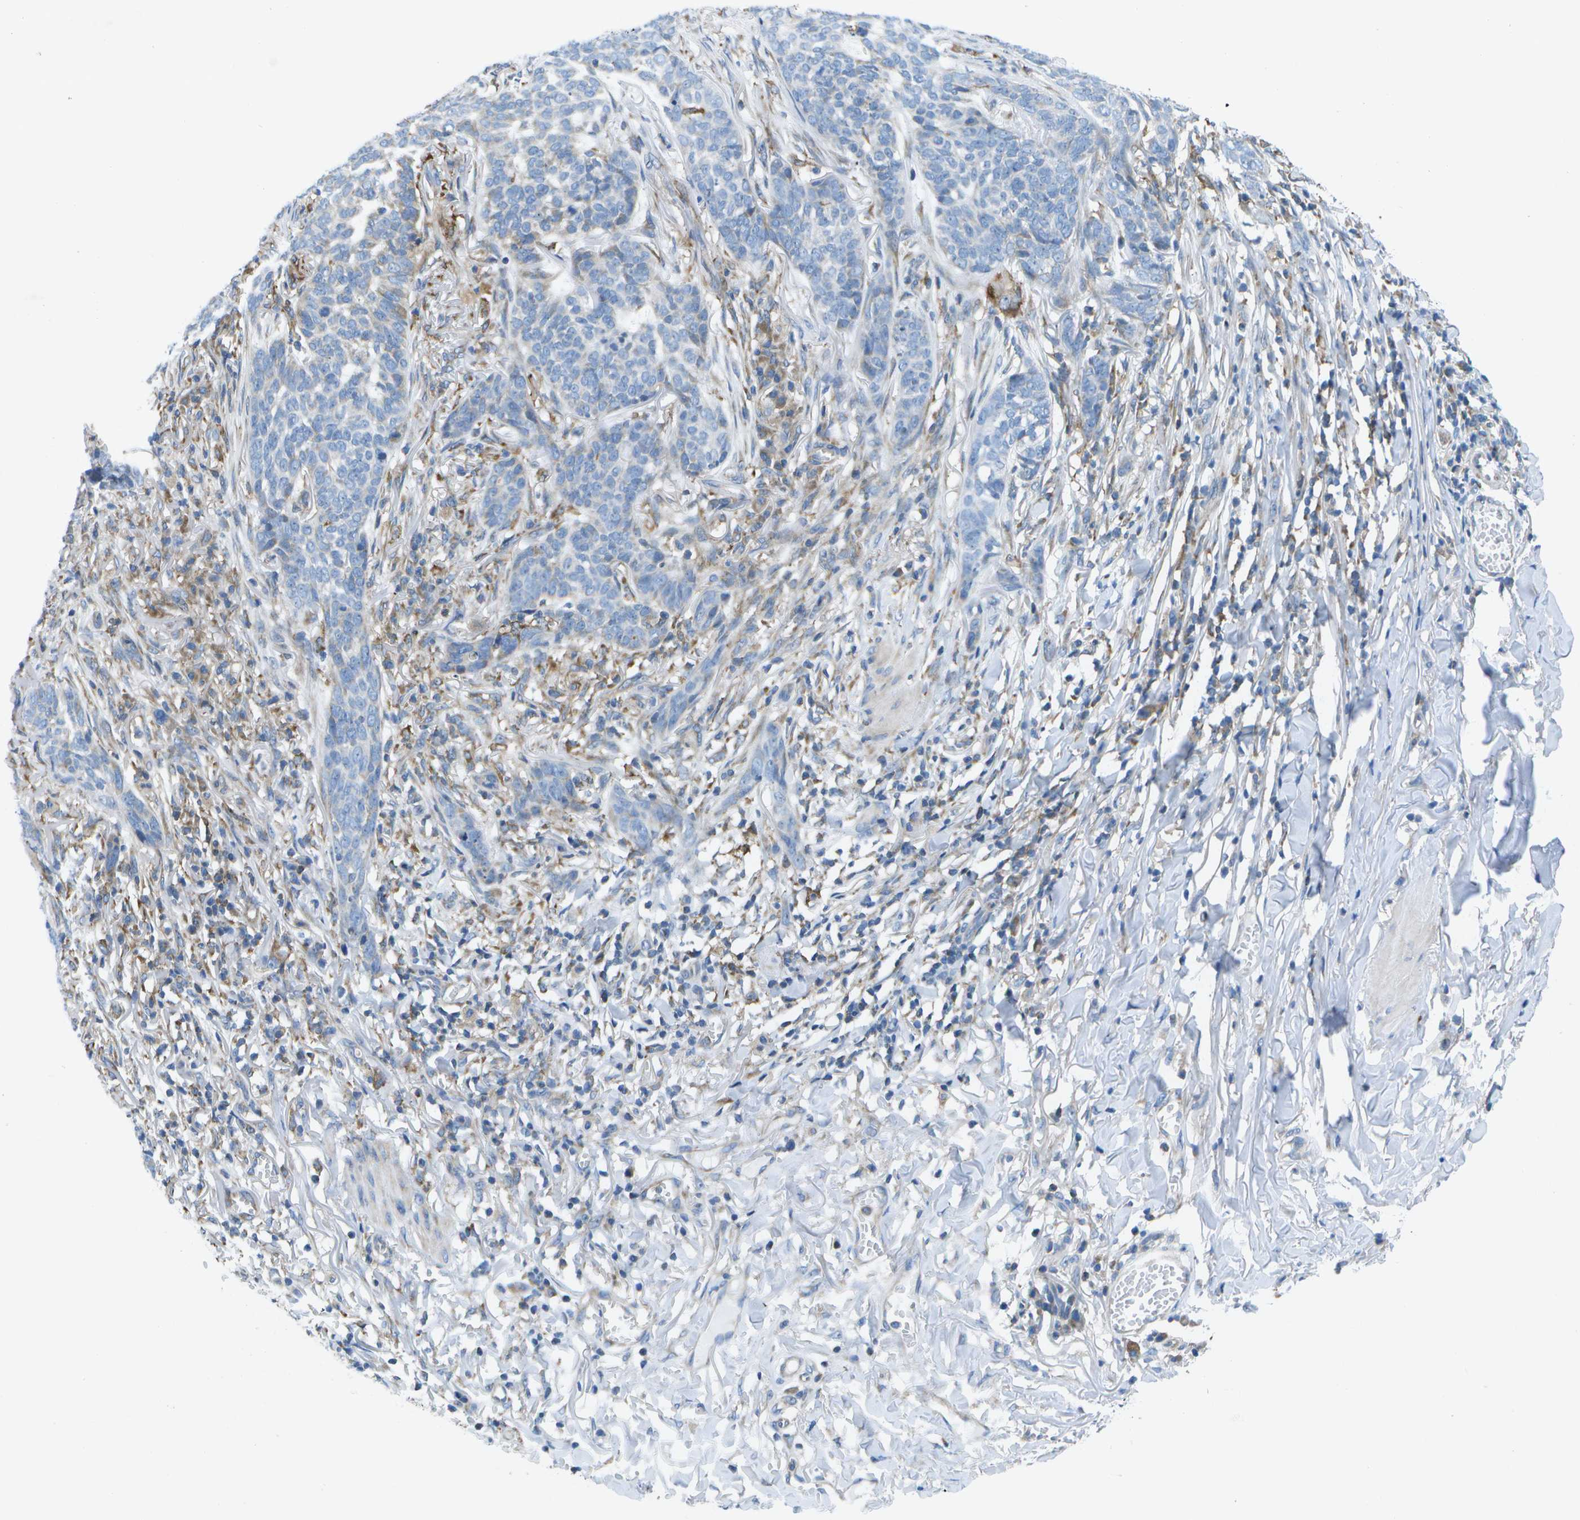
{"staining": {"intensity": "negative", "quantity": "none", "location": "none"}, "tissue": "skin cancer", "cell_type": "Tumor cells", "image_type": "cancer", "snomed": [{"axis": "morphology", "description": "Basal cell carcinoma"}, {"axis": "topography", "description": "Skin"}], "caption": "A high-resolution histopathology image shows IHC staining of basal cell carcinoma (skin), which shows no significant expression in tumor cells.", "gene": "GDF5", "patient": {"sex": "male", "age": 85}}